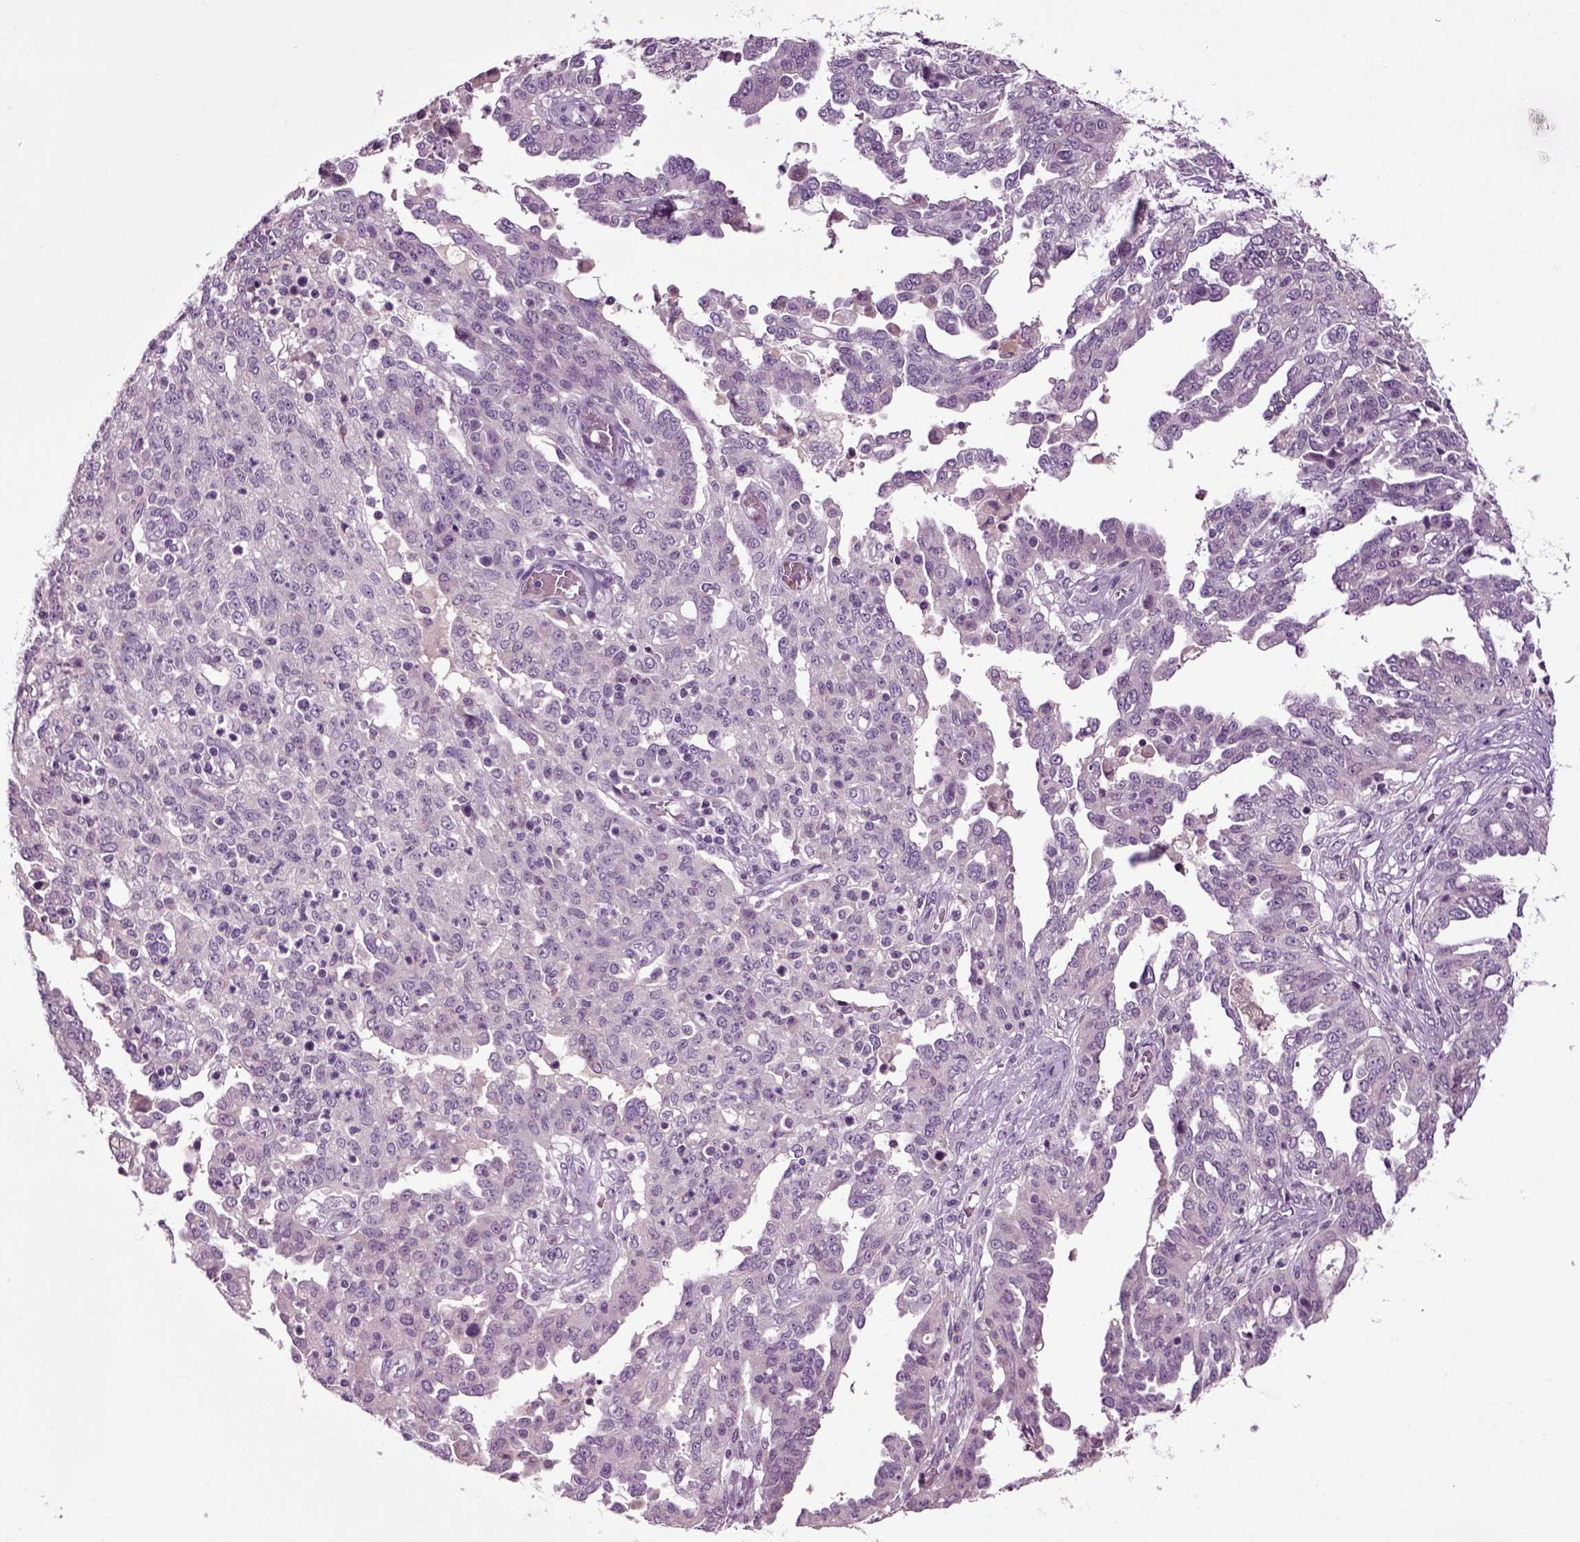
{"staining": {"intensity": "negative", "quantity": "none", "location": "none"}, "tissue": "ovarian cancer", "cell_type": "Tumor cells", "image_type": "cancer", "snomed": [{"axis": "morphology", "description": "Cystadenocarcinoma, serous, NOS"}, {"axis": "topography", "description": "Ovary"}], "caption": "Protein analysis of ovarian serous cystadenocarcinoma displays no significant positivity in tumor cells.", "gene": "SPATA17", "patient": {"sex": "female", "age": 67}}